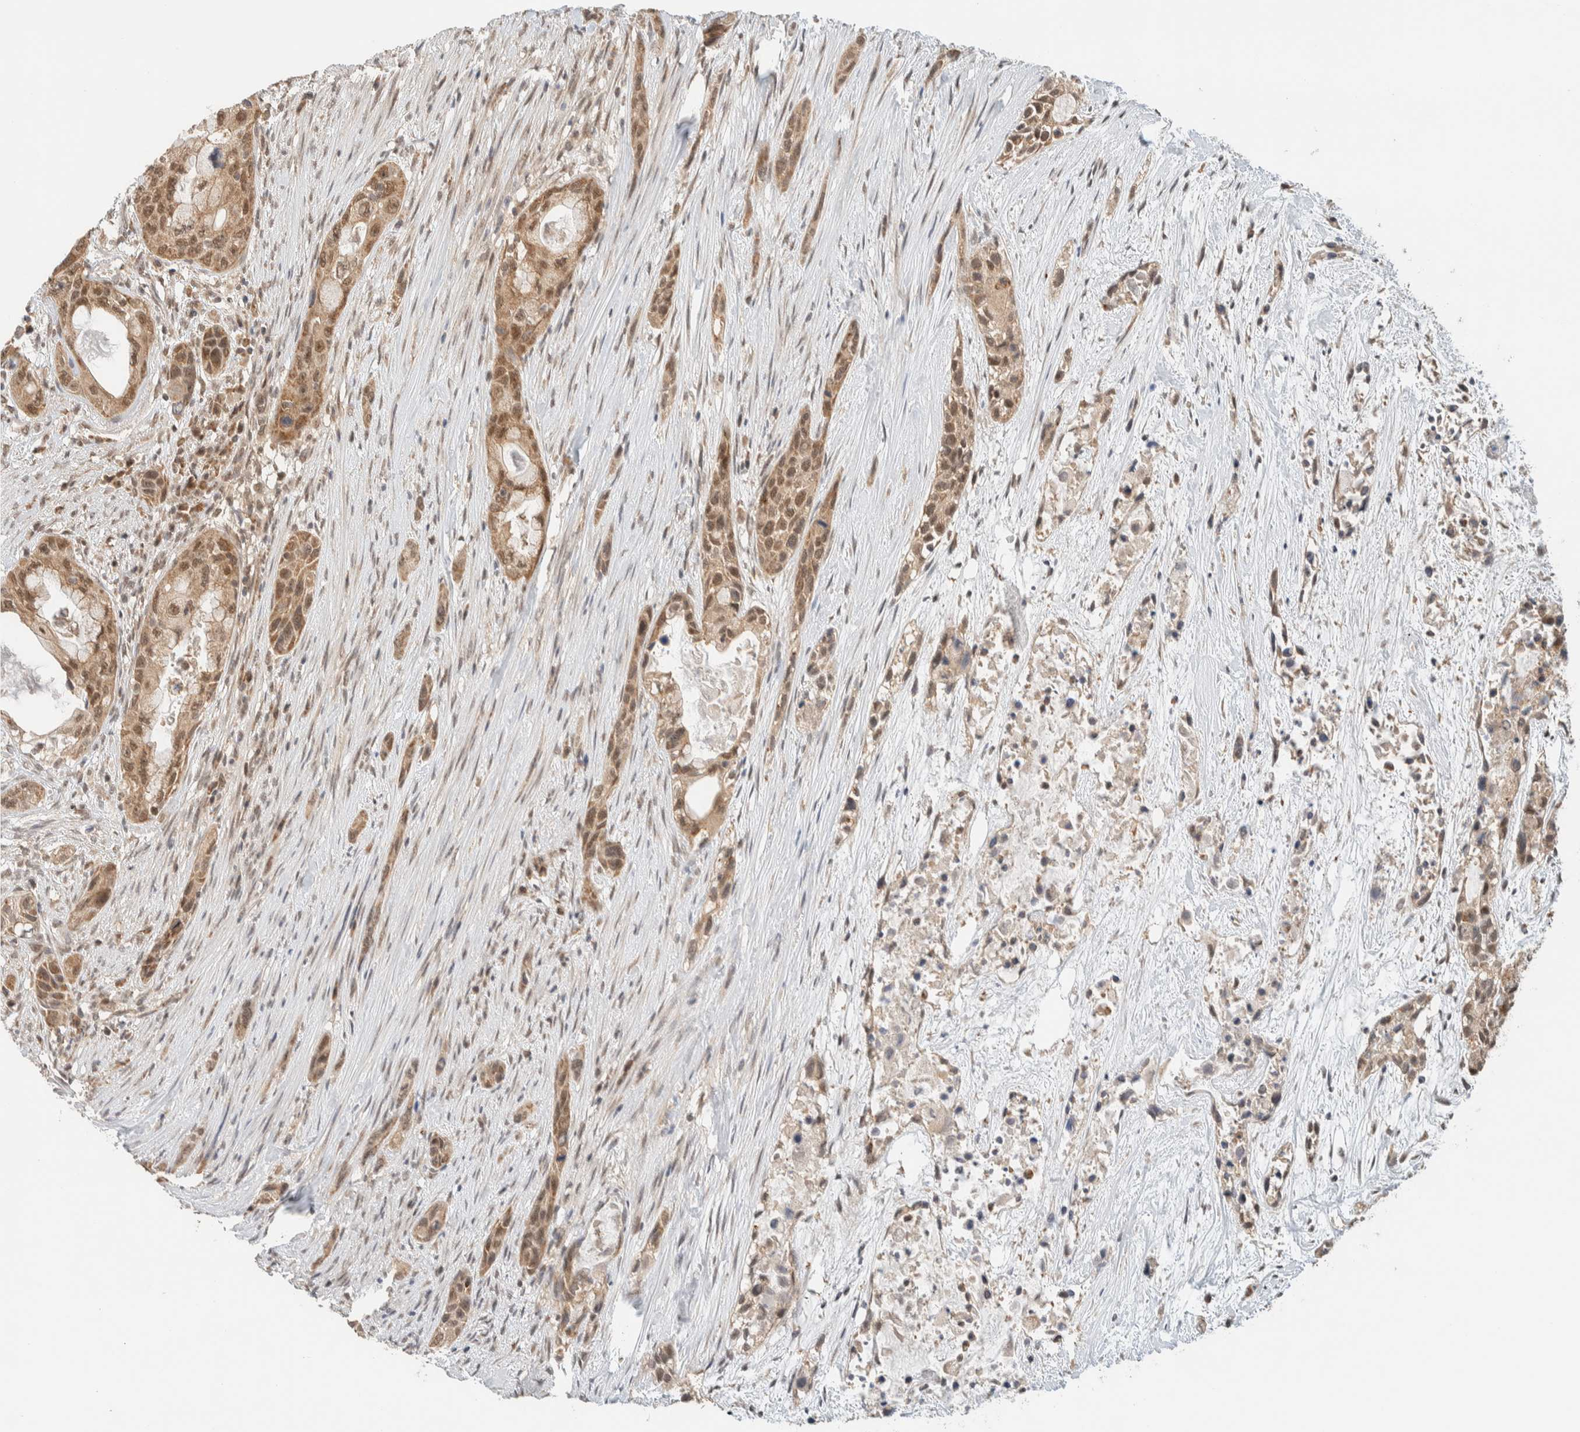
{"staining": {"intensity": "moderate", "quantity": ">75%", "location": "cytoplasmic/membranous,nuclear"}, "tissue": "pancreatic cancer", "cell_type": "Tumor cells", "image_type": "cancer", "snomed": [{"axis": "morphology", "description": "Adenocarcinoma, NOS"}, {"axis": "topography", "description": "Pancreas"}], "caption": "High-magnification brightfield microscopy of pancreatic cancer (adenocarcinoma) stained with DAB (brown) and counterstained with hematoxylin (blue). tumor cells exhibit moderate cytoplasmic/membranous and nuclear expression is appreciated in about>75% of cells.", "gene": "MRPL41", "patient": {"sex": "male", "age": 53}}